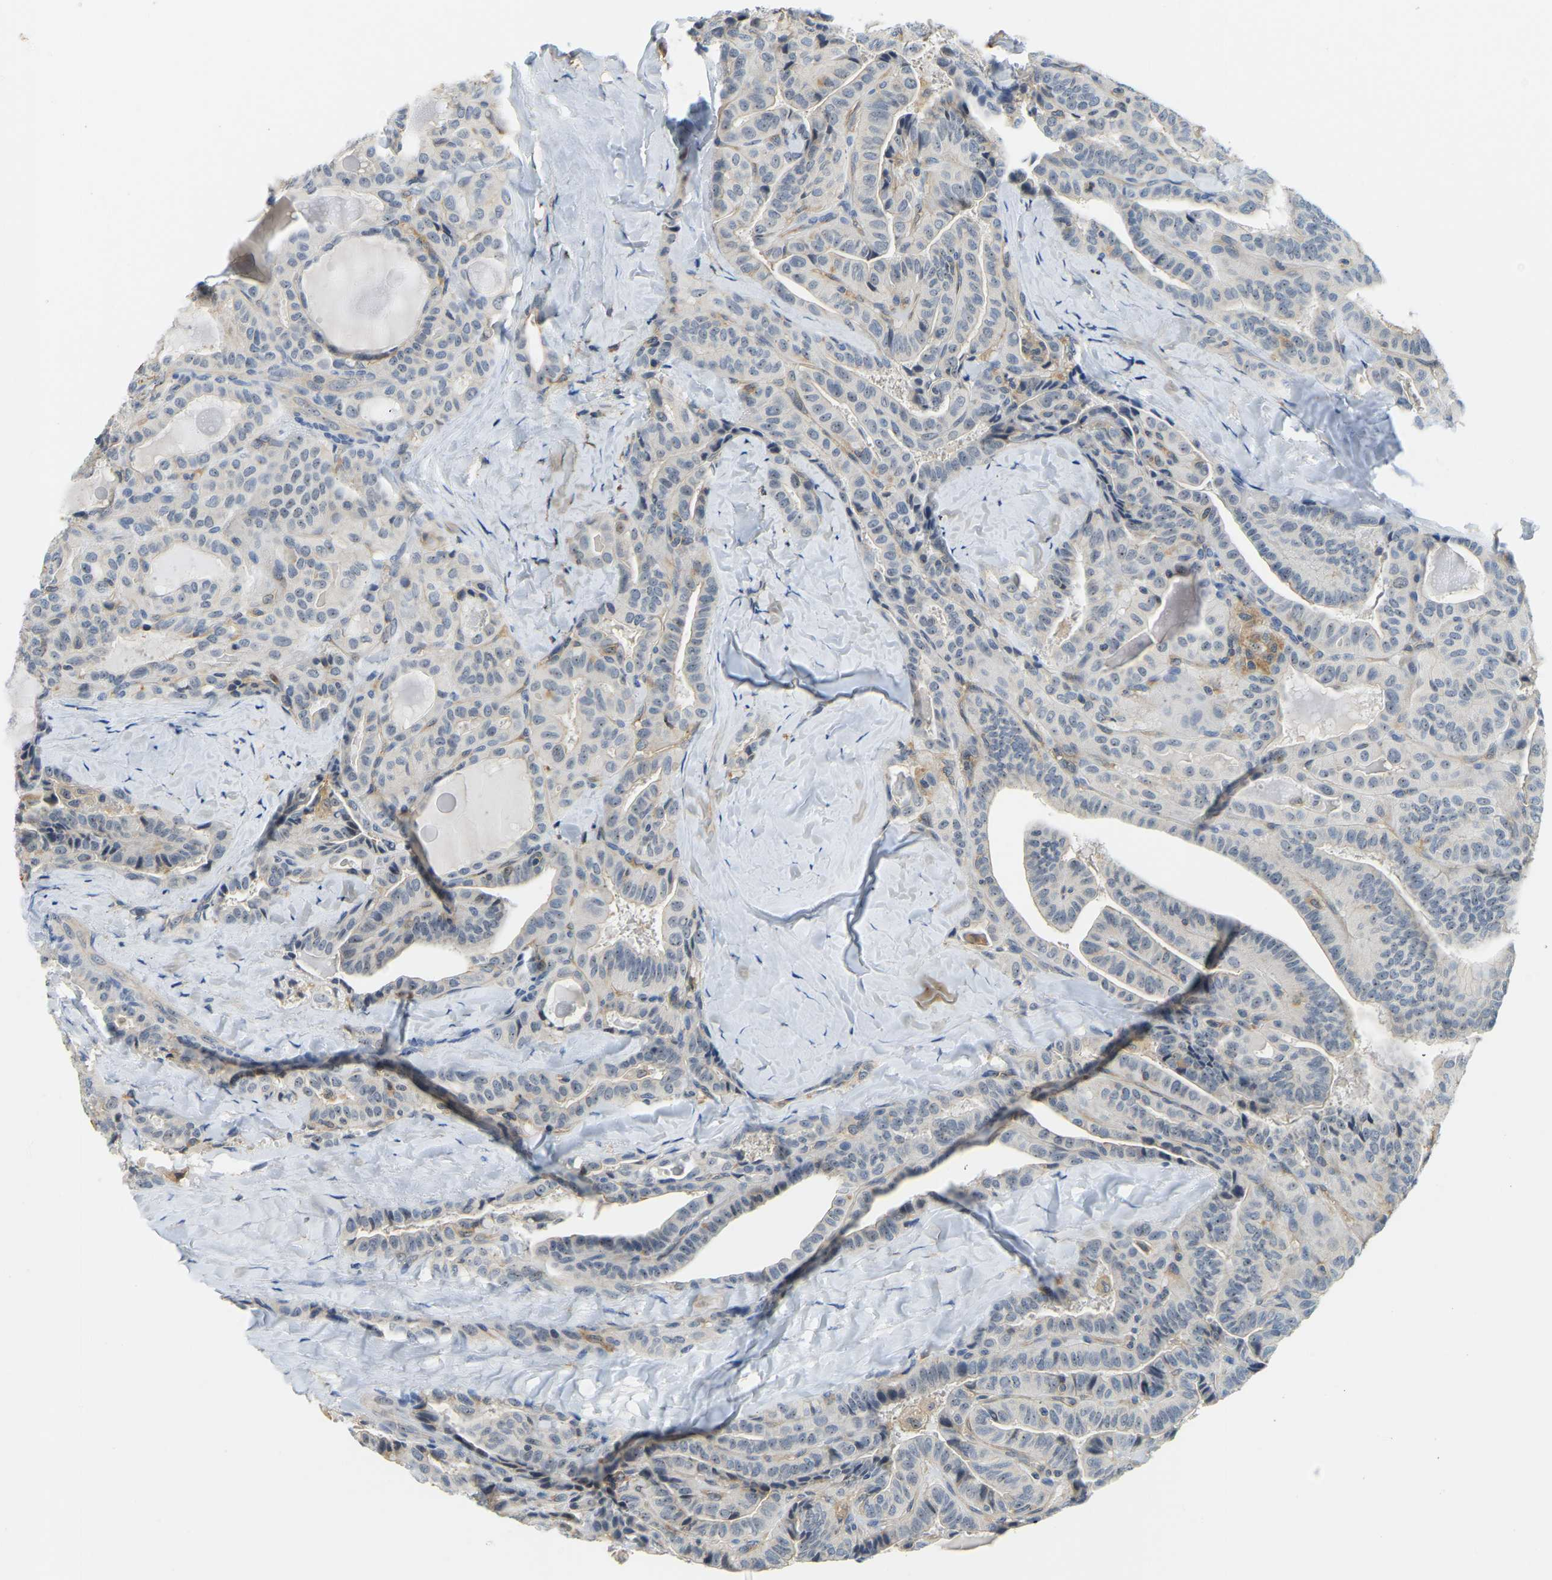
{"staining": {"intensity": "weak", "quantity": "<25%", "location": "nuclear"}, "tissue": "thyroid cancer", "cell_type": "Tumor cells", "image_type": "cancer", "snomed": [{"axis": "morphology", "description": "Papillary adenocarcinoma, NOS"}, {"axis": "topography", "description": "Thyroid gland"}], "caption": "Papillary adenocarcinoma (thyroid) was stained to show a protein in brown. There is no significant positivity in tumor cells. (DAB immunohistochemistry (IHC) with hematoxylin counter stain).", "gene": "RRP1", "patient": {"sex": "male", "age": 77}}